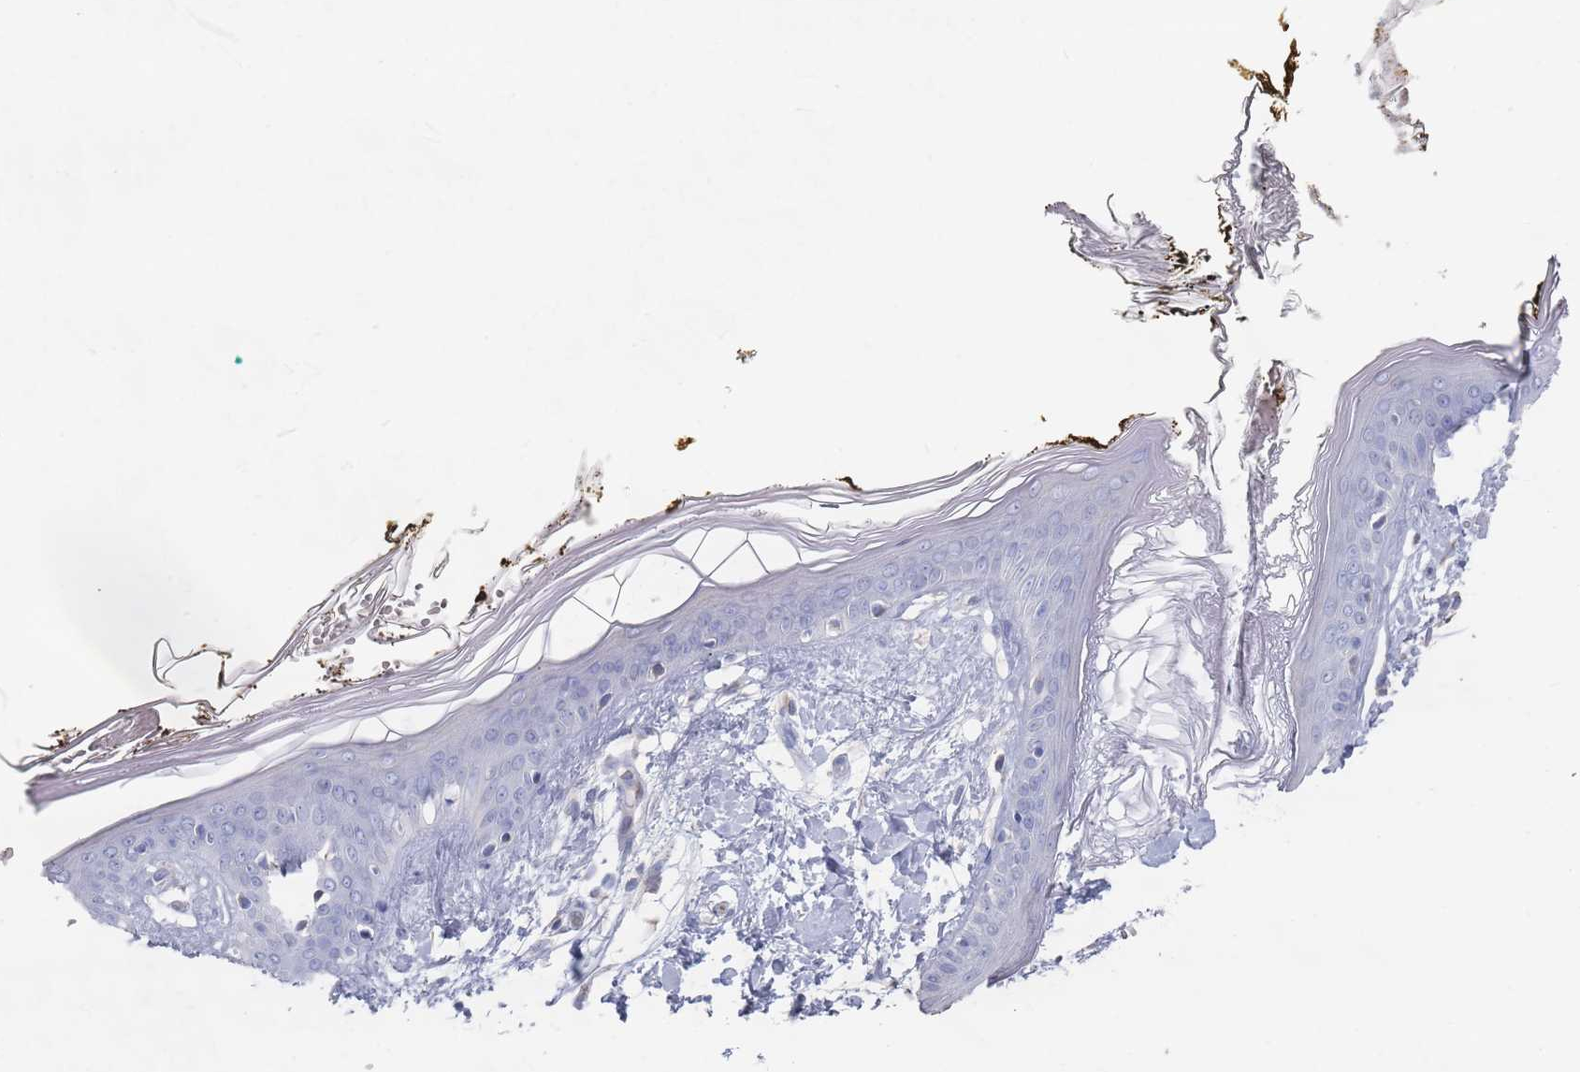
{"staining": {"intensity": "negative", "quantity": "none", "location": "none"}, "tissue": "skin", "cell_type": "Fibroblasts", "image_type": "normal", "snomed": [{"axis": "morphology", "description": "Normal tissue, NOS"}, {"axis": "topography", "description": "Skin"}], "caption": "The immunohistochemistry histopathology image has no significant staining in fibroblasts of skin. (DAB immunohistochemistry (IHC) visualized using brightfield microscopy, high magnification).", "gene": "TMCO3", "patient": {"sex": "female", "age": 34}}